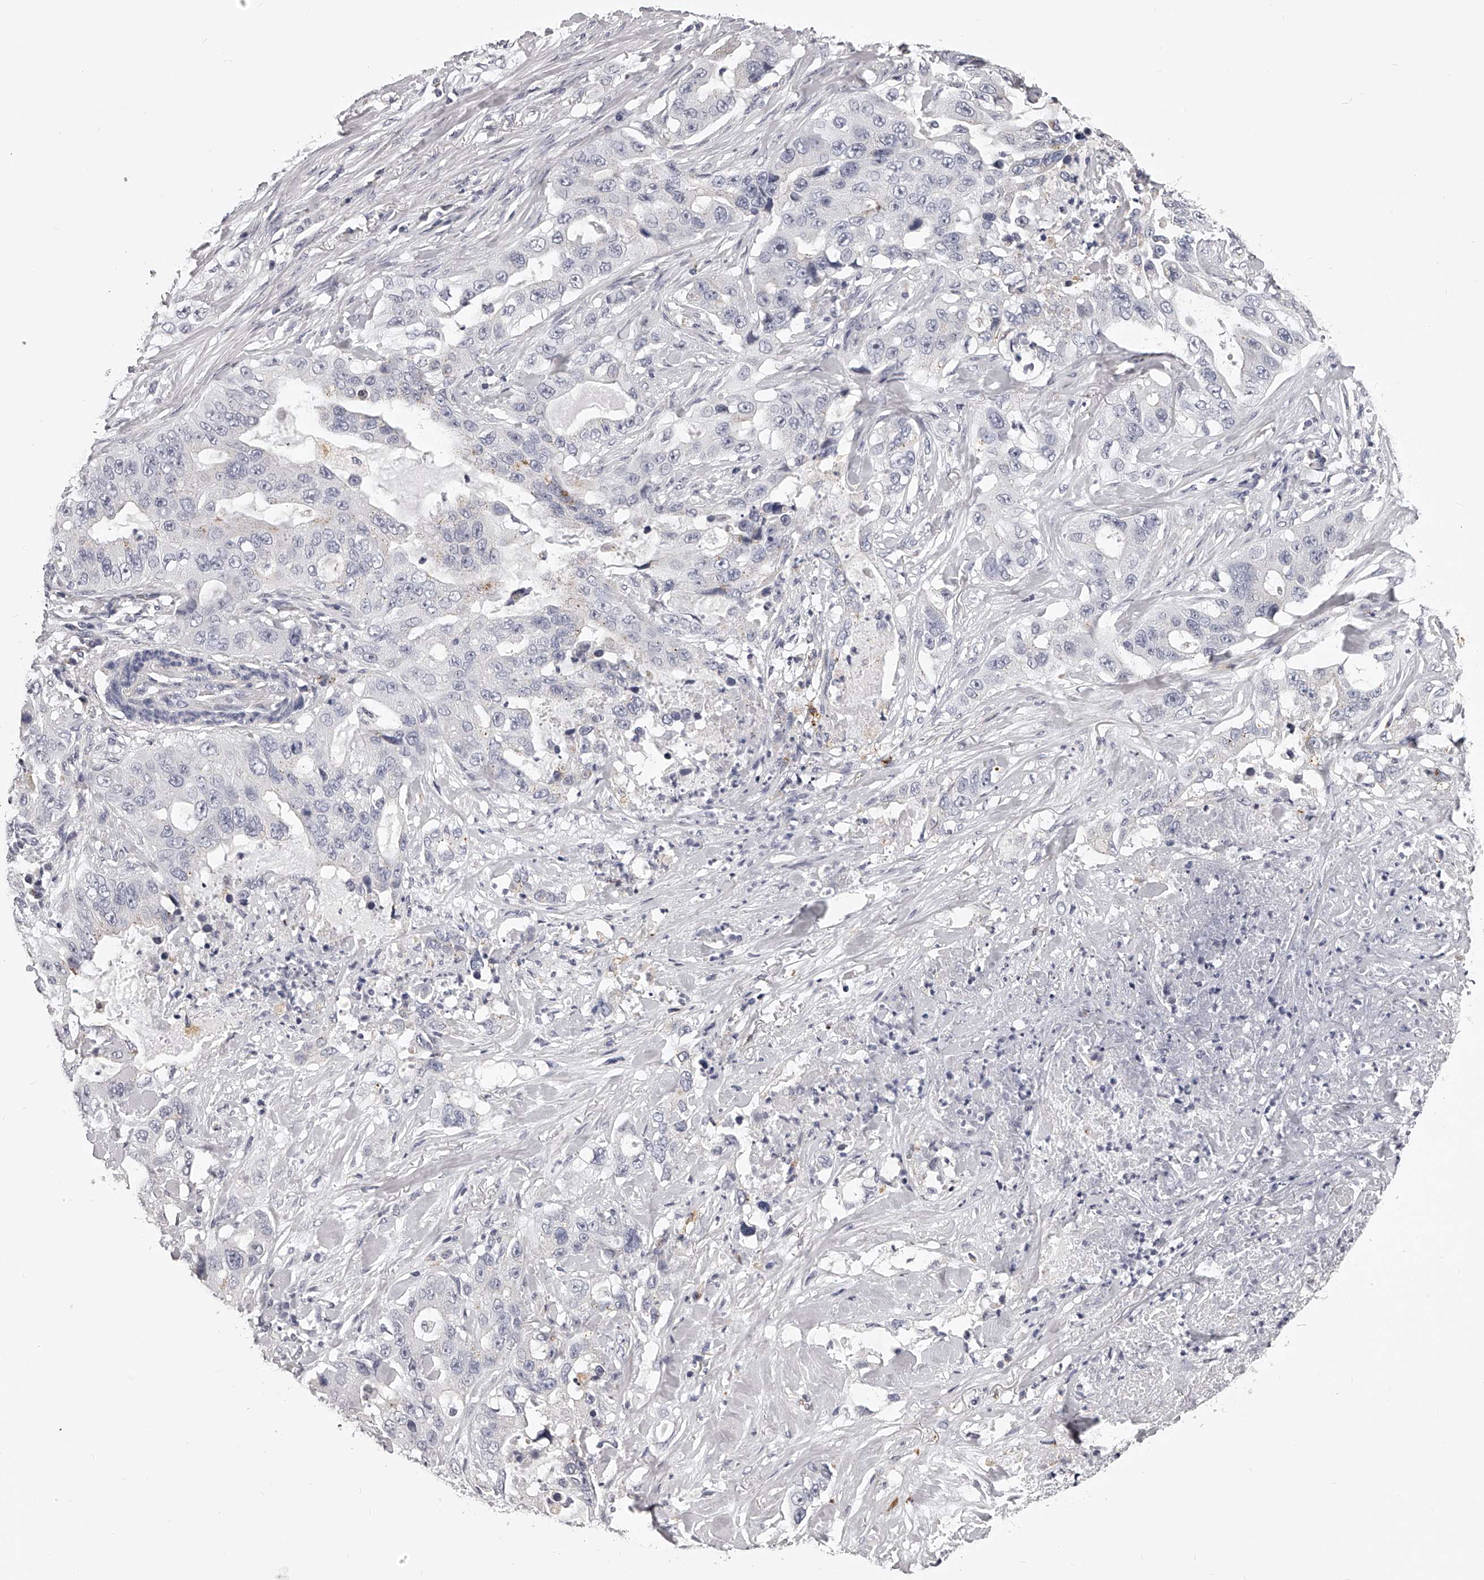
{"staining": {"intensity": "negative", "quantity": "none", "location": "none"}, "tissue": "lung cancer", "cell_type": "Tumor cells", "image_type": "cancer", "snomed": [{"axis": "morphology", "description": "Adenocarcinoma, NOS"}, {"axis": "topography", "description": "Lung"}], "caption": "DAB (3,3'-diaminobenzidine) immunohistochemical staining of human lung cancer displays no significant positivity in tumor cells.", "gene": "DMRT1", "patient": {"sex": "female", "age": 51}}